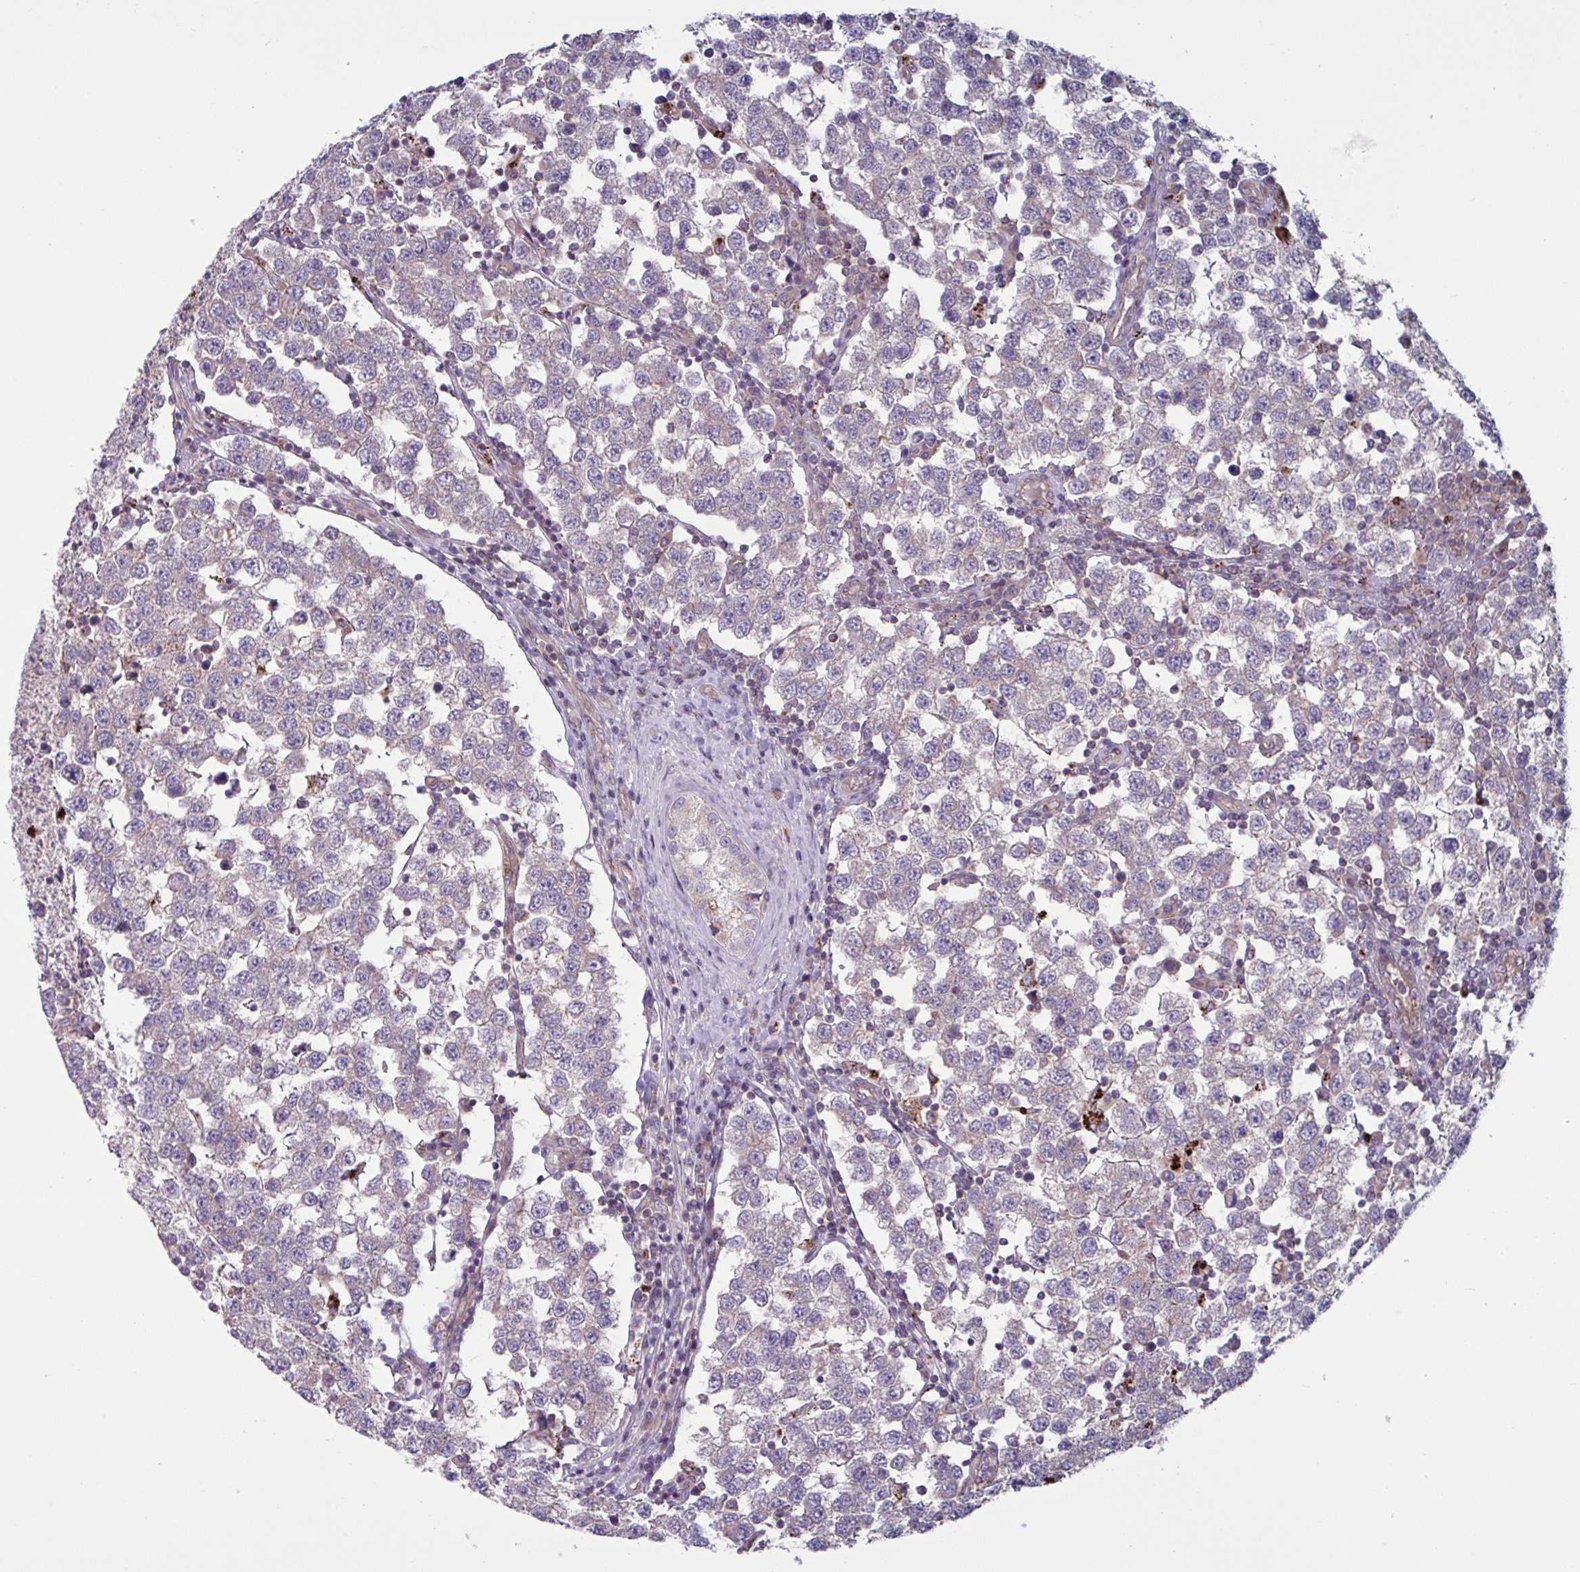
{"staining": {"intensity": "weak", "quantity": "25%-75%", "location": "cytoplasmic/membranous"}, "tissue": "testis cancer", "cell_type": "Tumor cells", "image_type": "cancer", "snomed": [{"axis": "morphology", "description": "Seminoma, NOS"}, {"axis": "topography", "description": "Testis"}], "caption": "IHC of human testis seminoma shows low levels of weak cytoplasmic/membranous expression in about 25%-75% of tumor cells.", "gene": "GLTP", "patient": {"sex": "male", "age": 34}}